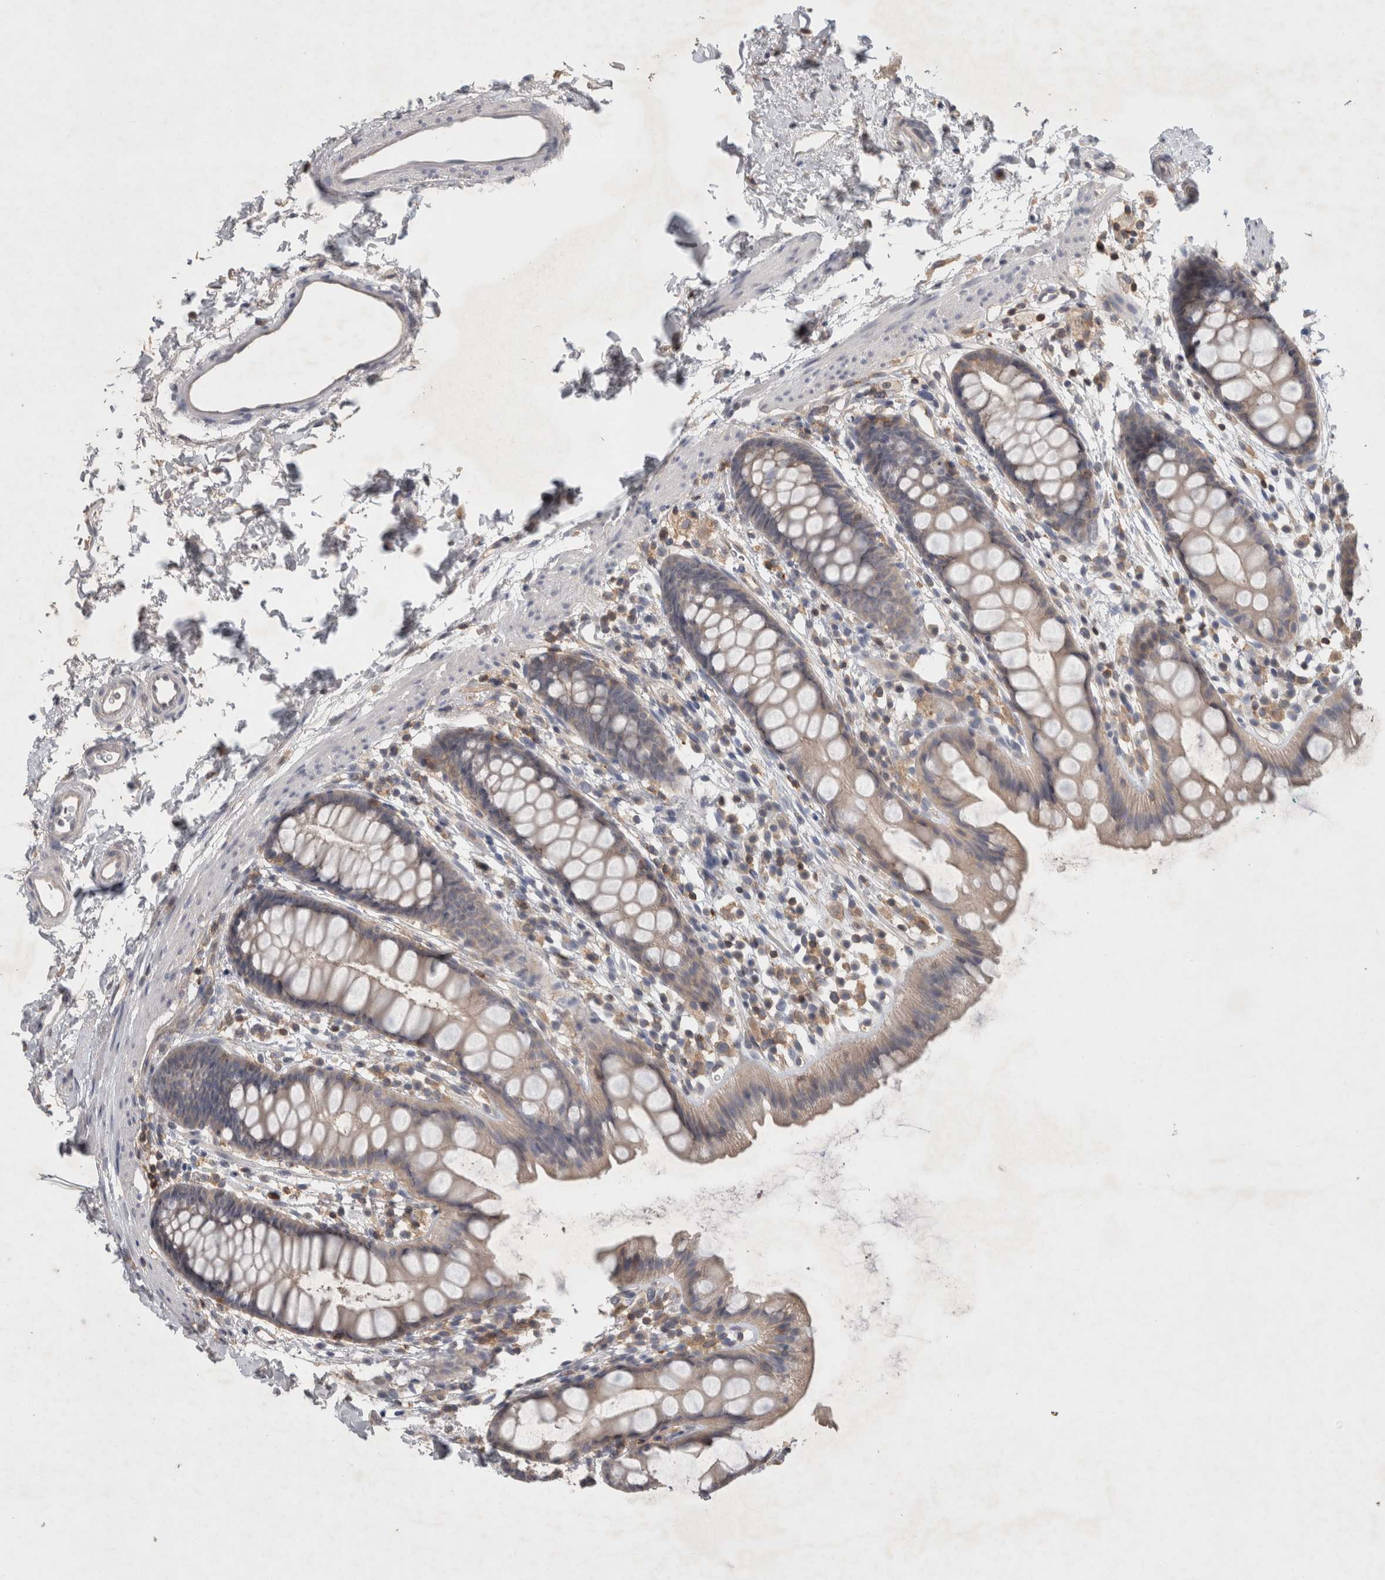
{"staining": {"intensity": "weak", "quantity": "25%-75%", "location": "cytoplasmic/membranous"}, "tissue": "rectum", "cell_type": "Glandular cells", "image_type": "normal", "snomed": [{"axis": "morphology", "description": "Normal tissue, NOS"}, {"axis": "topography", "description": "Rectum"}], "caption": "The histopathology image demonstrates staining of unremarkable rectum, revealing weak cytoplasmic/membranous protein positivity (brown color) within glandular cells. (Brightfield microscopy of DAB IHC at high magnification).", "gene": "GFRA2", "patient": {"sex": "female", "age": 65}}